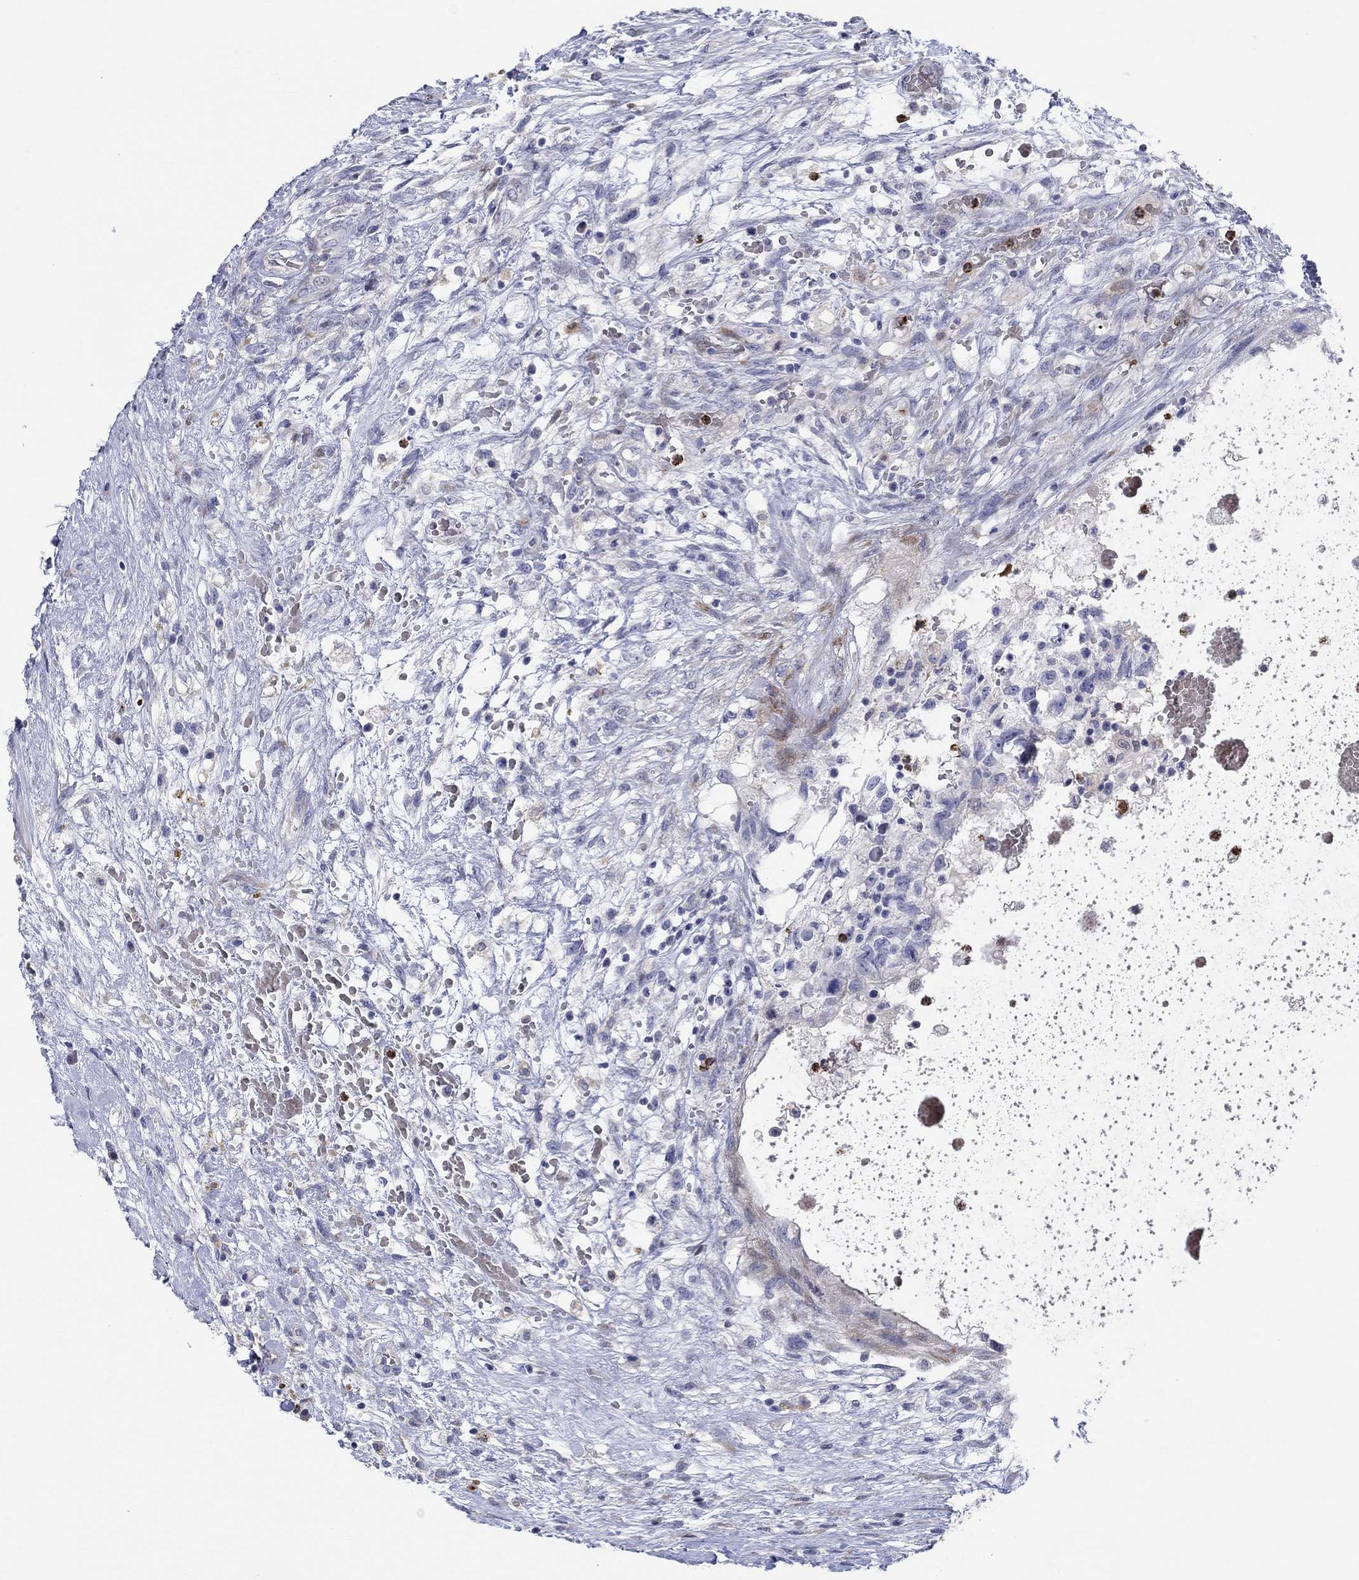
{"staining": {"intensity": "negative", "quantity": "none", "location": "none"}, "tissue": "testis cancer", "cell_type": "Tumor cells", "image_type": "cancer", "snomed": [{"axis": "morphology", "description": "Normal tissue, NOS"}, {"axis": "morphology", "description": "Carcinoma, Embryonal, NOS"}, {"axis": "topography", "description": "Testis"}, {"axis": "topography", "description": "Epididymis"}], "caption": "Immunohistochemistry (IHC) of testis embryonal carcinoma demonstrates no positivity in tumor cells.", "gene": "ARHGAP36", "patient": {"sex": "male", "age": 32}}